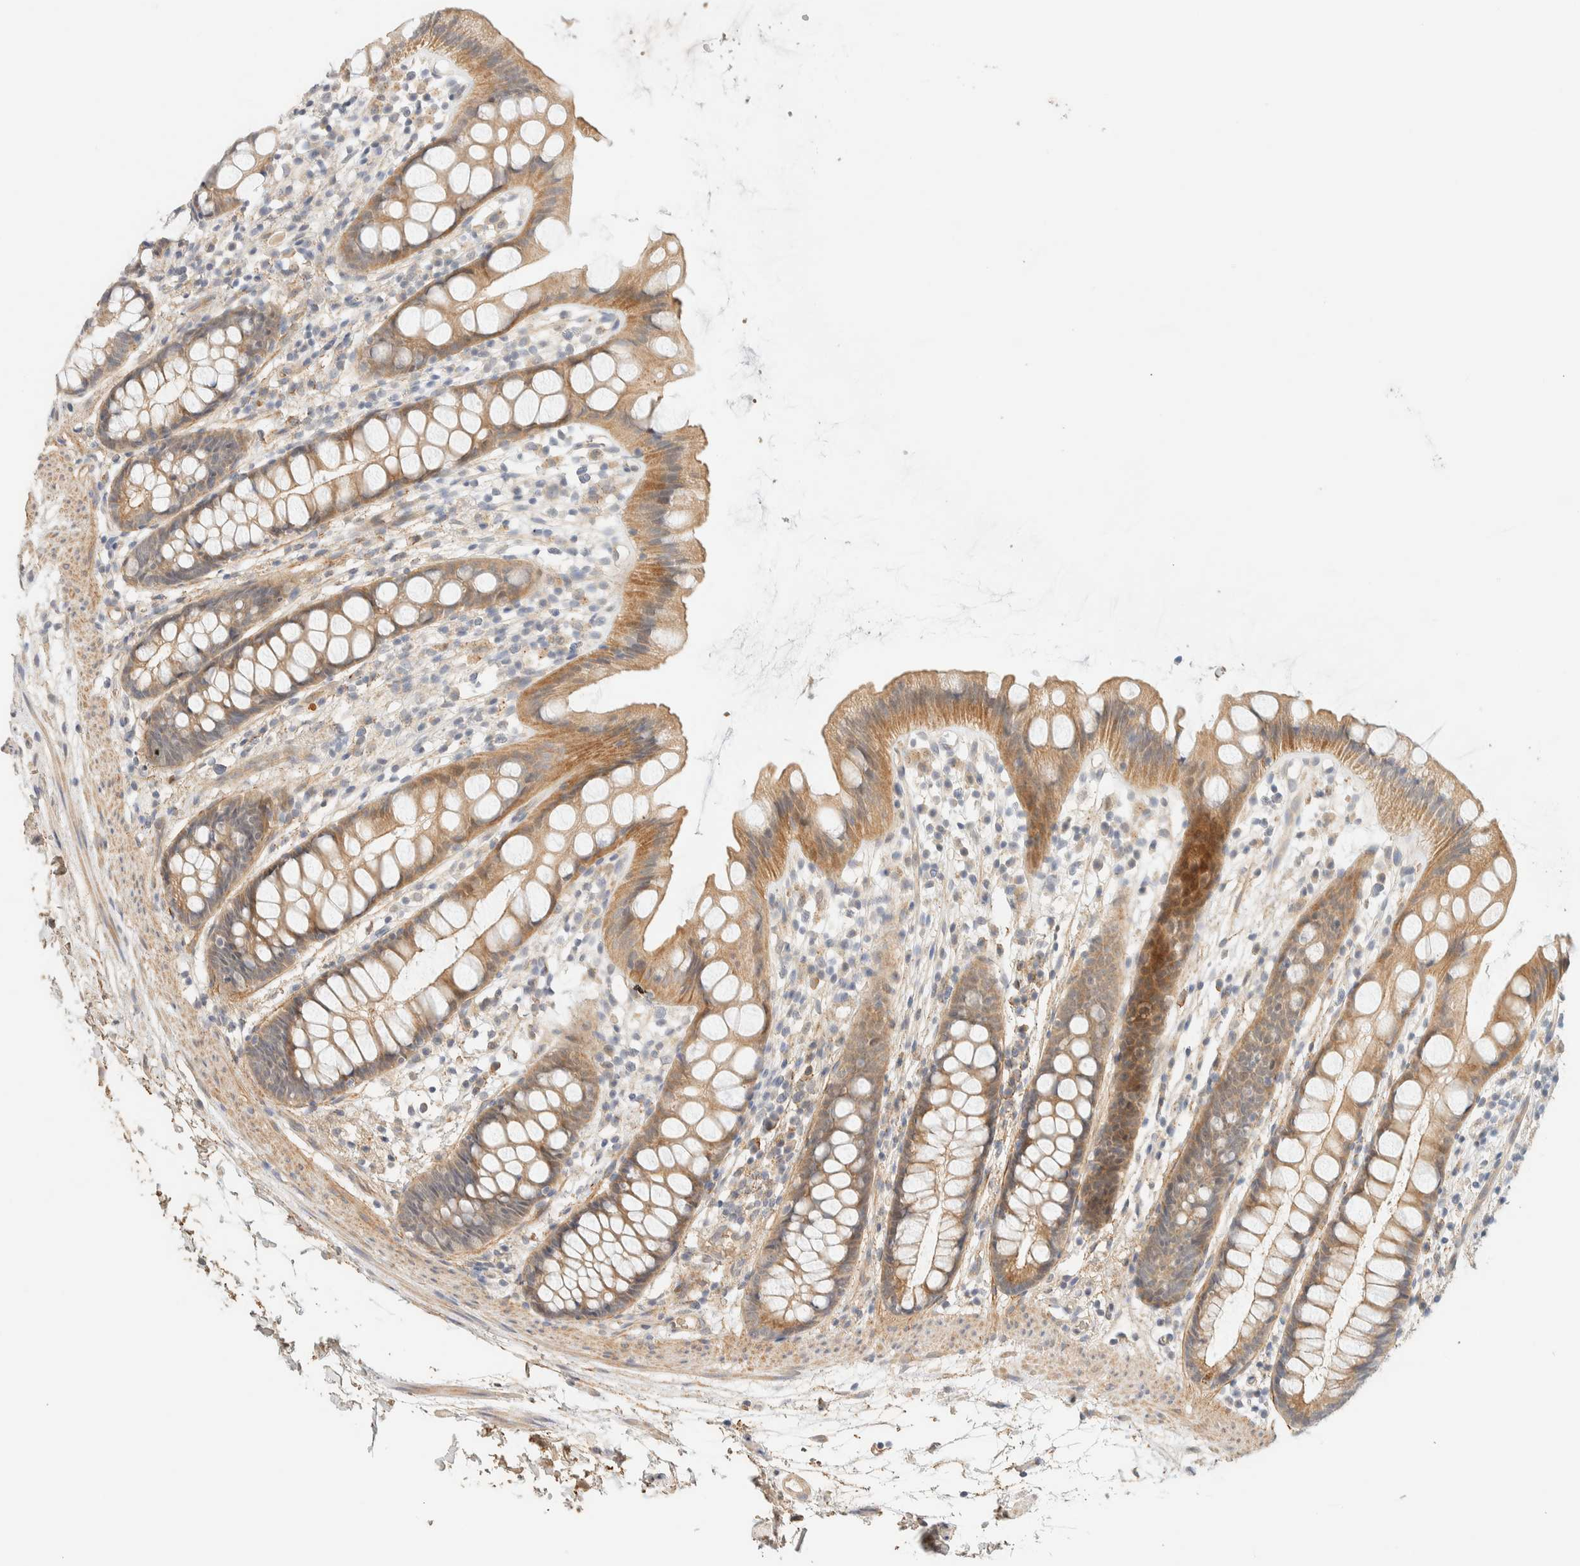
{"staining": {"intensity": "moderate", "quantity": ">75%", "location": "cytoplasmic/membranous"}, "tissue": "rectum", "cell_type": "Glandular cells", "image_type": "normal", "snomed": [{"axis": "morphology", "description": "Normal tissue, NOS"}, {"axis": "topography", "description": "Rectum"}], "caption": "IHC of normal rectum reveals medium levels of moderate cytoplasmic/membranous positivity in about >75% of glandular cells.", "gene": "TNK1", "patient": {"sex": "female", "age": 65}}